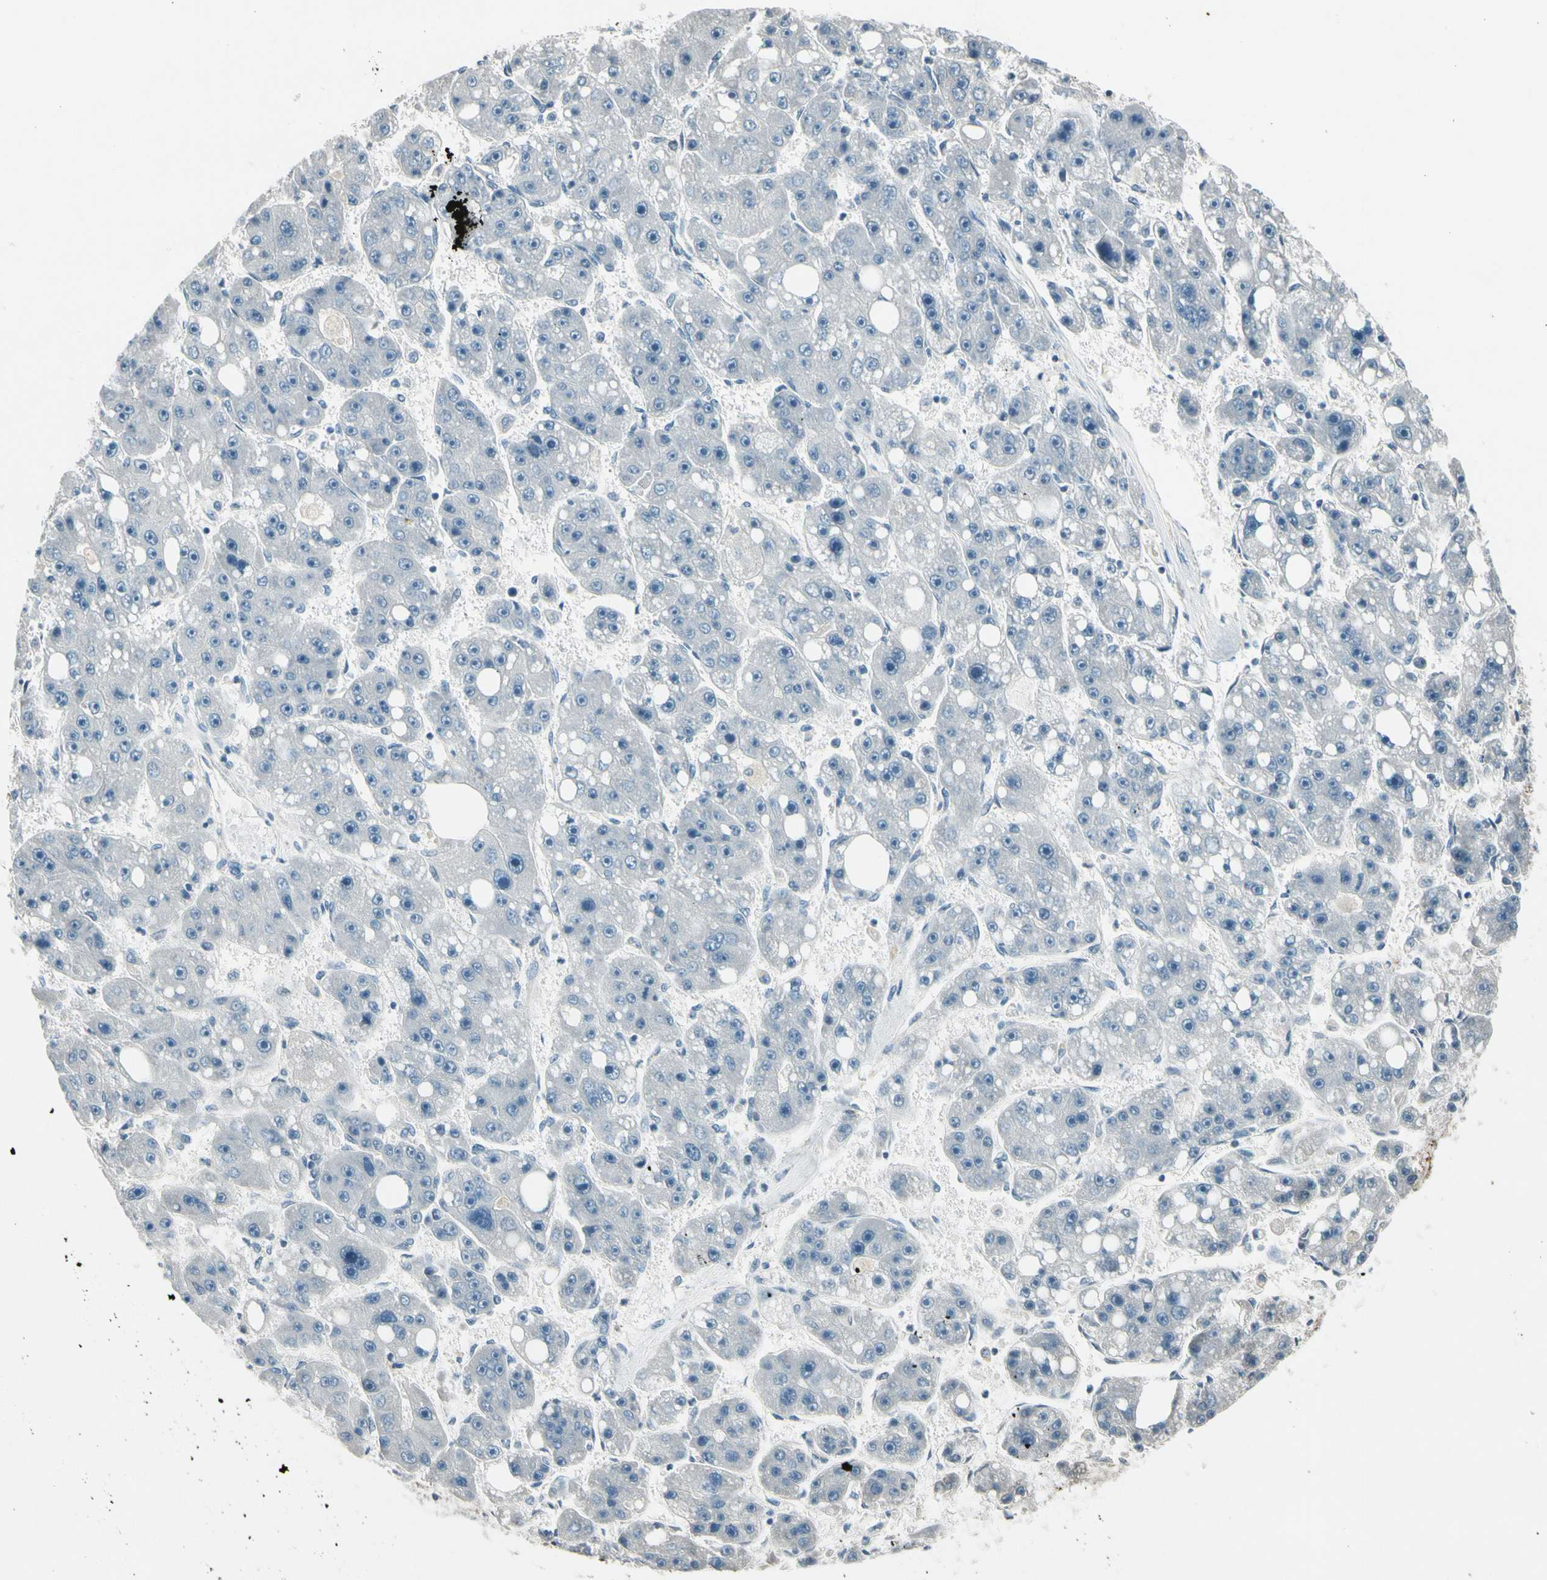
{"staining": {"intensity": "negative", "quantity": "none", "location": "none"}, "tissue": "liver cancer", "cell_type": "Tumor cells", "image_type": "cancer", "snomed": [{"axis": "morphology", "description": "Carcinoma, Hepatocellular, NOS"}, {"axis": "topography", "description": "Liver"}], "caption": "IHC micrograph of neoplastic tissue: human liver cancer (hepatocellular carcinoma) stained with DAB displays no significant protein positivity in tumor cells. (Stains: DAB immunohistochemistry with hematoxylin counter stain, Microscopy: brightfield microscopy at high magnification).", "gene": "PDPN", "patient": {"sex": "female", "age": 61}}